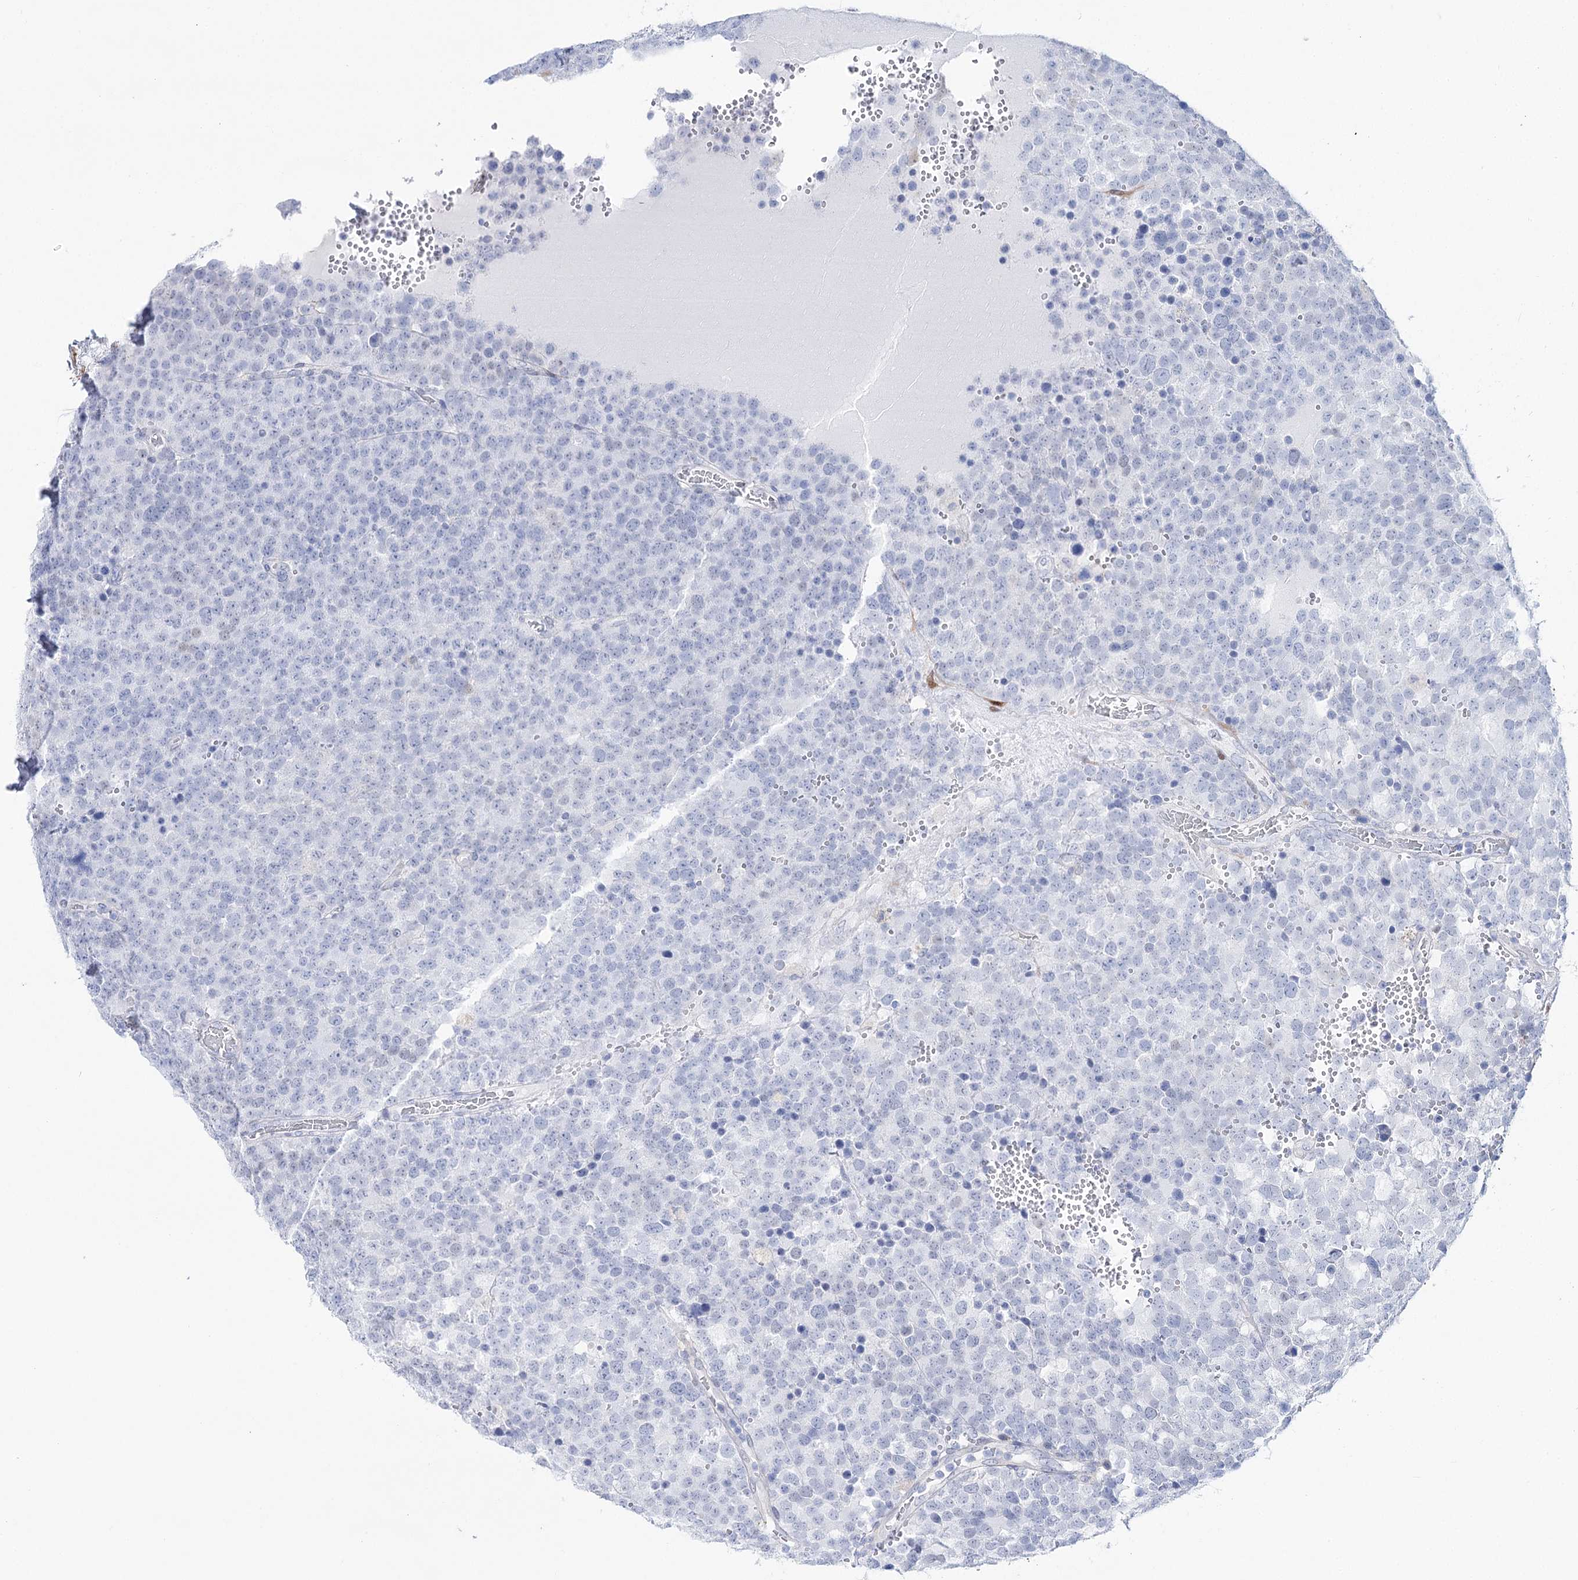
{"staining": {"intensity": "negative", "quantity": "none", "location": "none"}, "tissue": "testis cancer", "cell_type": "Tumor cells", "image_type": "cancer", "snomed": [{"axis": "morphology", "description": "Seminoma, NOS"}, {"axis": "topography", "description": "Testis"}], "caption": "The photomicrograph displays no staining of tumor cells in seminoma (testis).", "gene": "UGDH", "patient": {"sex": "male", "age": 71}}